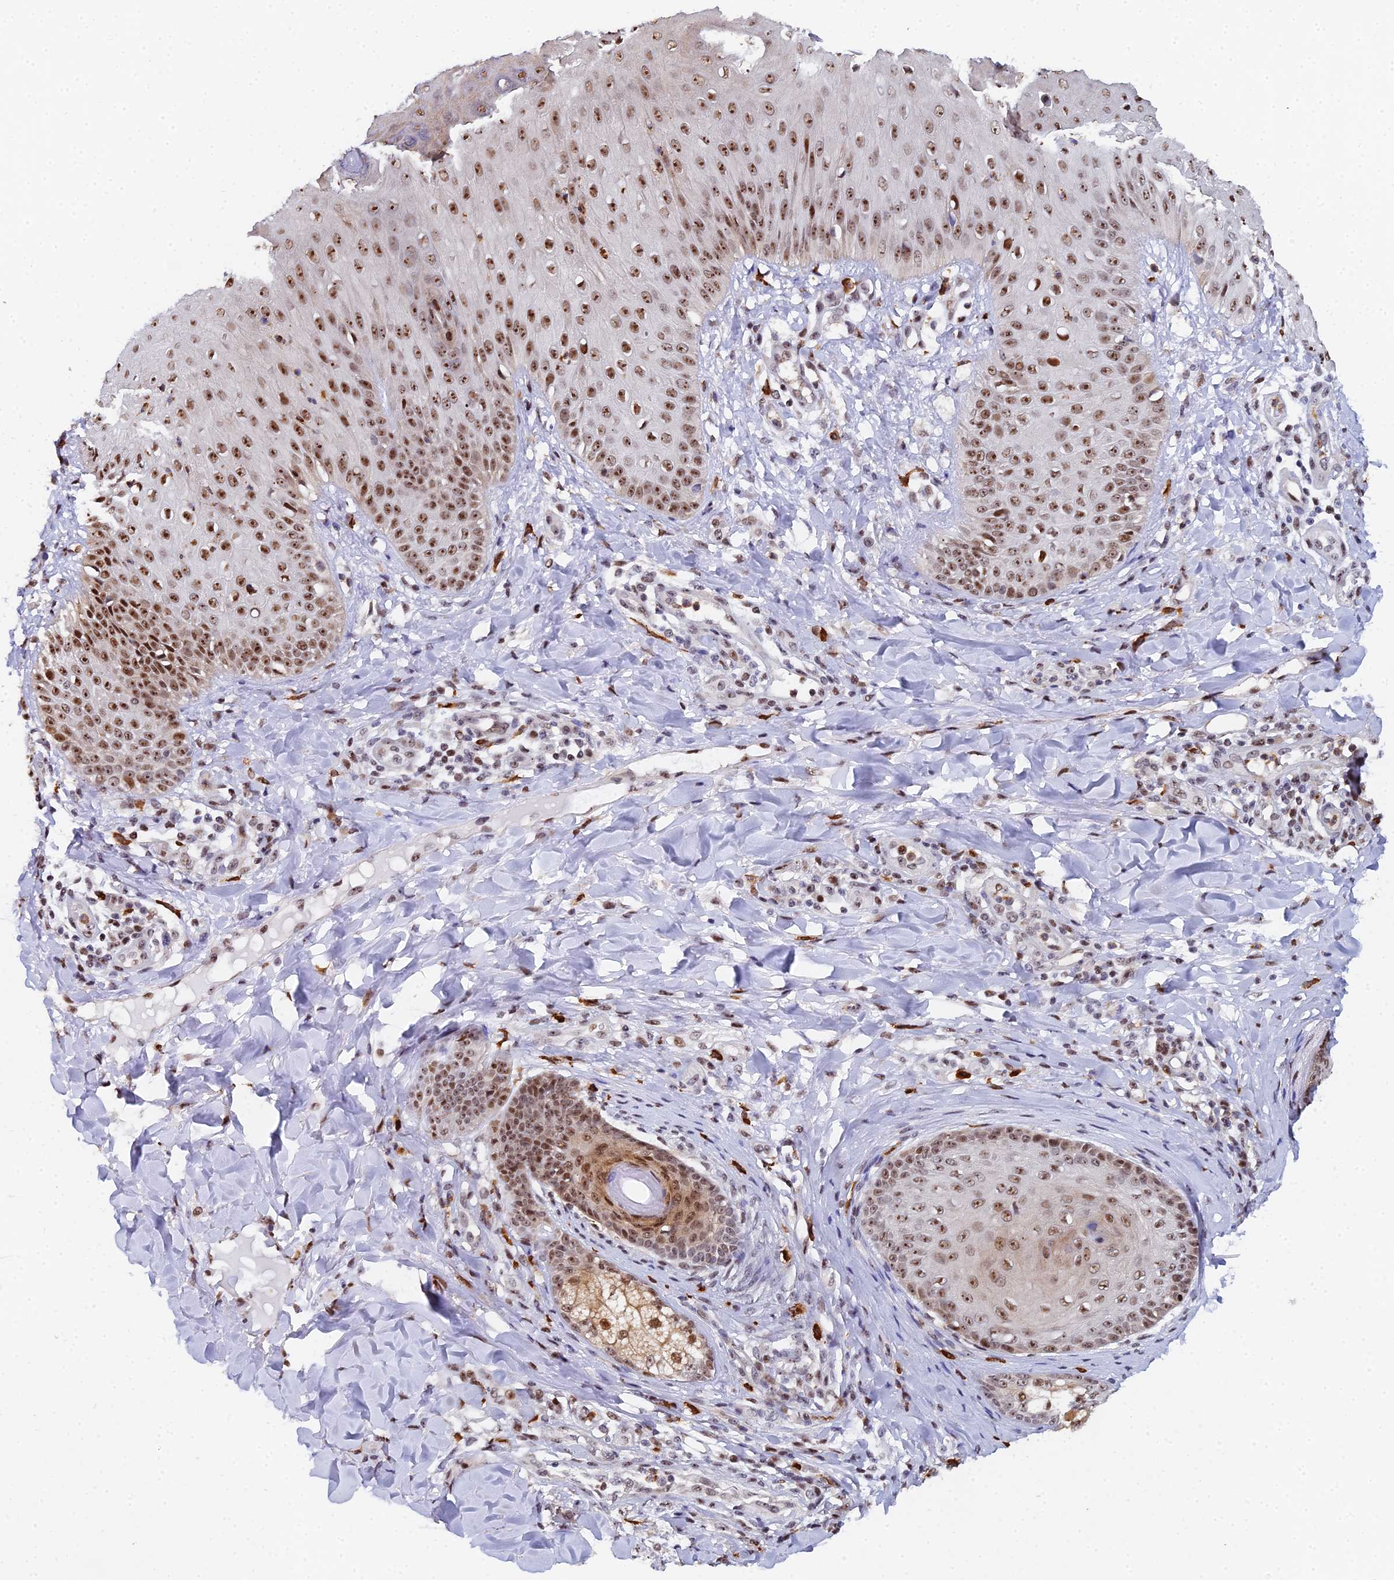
{"staining": {"intensity": "strong", "quantity": ">75%", "location": "cytoplasmic/membranous,nuclear"}, "tissue": "skin", "cell_type": "Epidermal cells", "image_type": "normal", "snomed": [{"axis": "morphology", "description": "Normal tissue, NOS"}, {"axis": "morphology", "description": "Inflammation, NOS"}, {"axis": "topography", "description": "Soft tissue"}, {"axis": "topography", "description": "Anal"}], "caption": "This photomicrograph shows IHC staining of normal skin, with high strong cytoplasmic/membranous,nuclear expression in about >75% of epidermal cells.", "gene": "TIFA", "patient": {"sex": "female", "age": 15}}